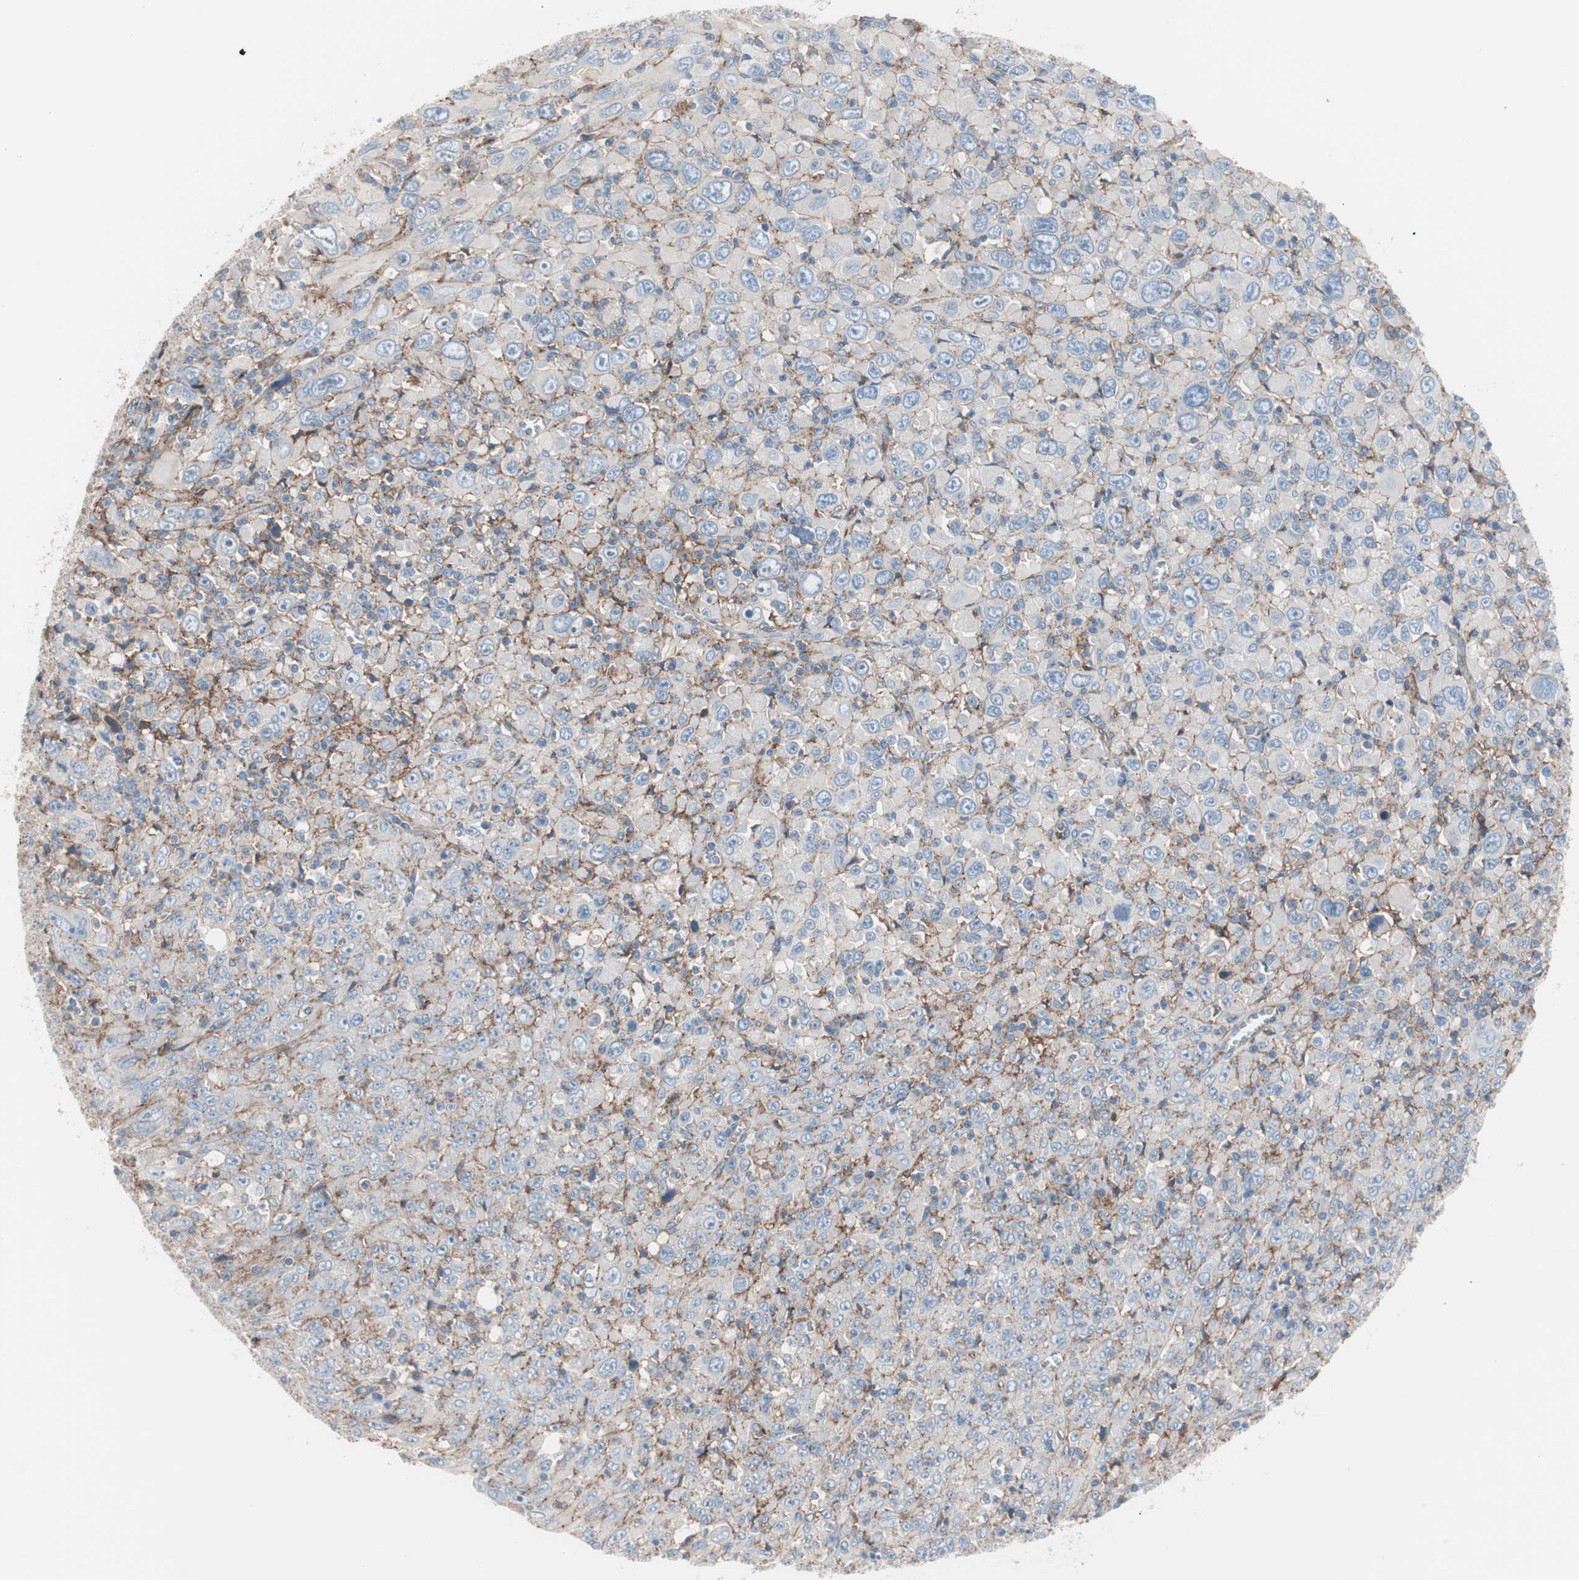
{"staining": {"intensity": "negative", "quantity": "none", "location": "none"}, "tissue": "melanoma", "cell_type": "Tumor cells", "image_type": "cancer", "snomed": [{"axis": "morphology", "description": "Malignant melanoma, Metastatic site"}, {"axis": "topography", "description": "Skin"}], "caption": "Protein analysis of melanoma demonstrates no significant staining in tumor cells.", "gene": "CD81", "patient": {"sex": "female", "age": 56}}